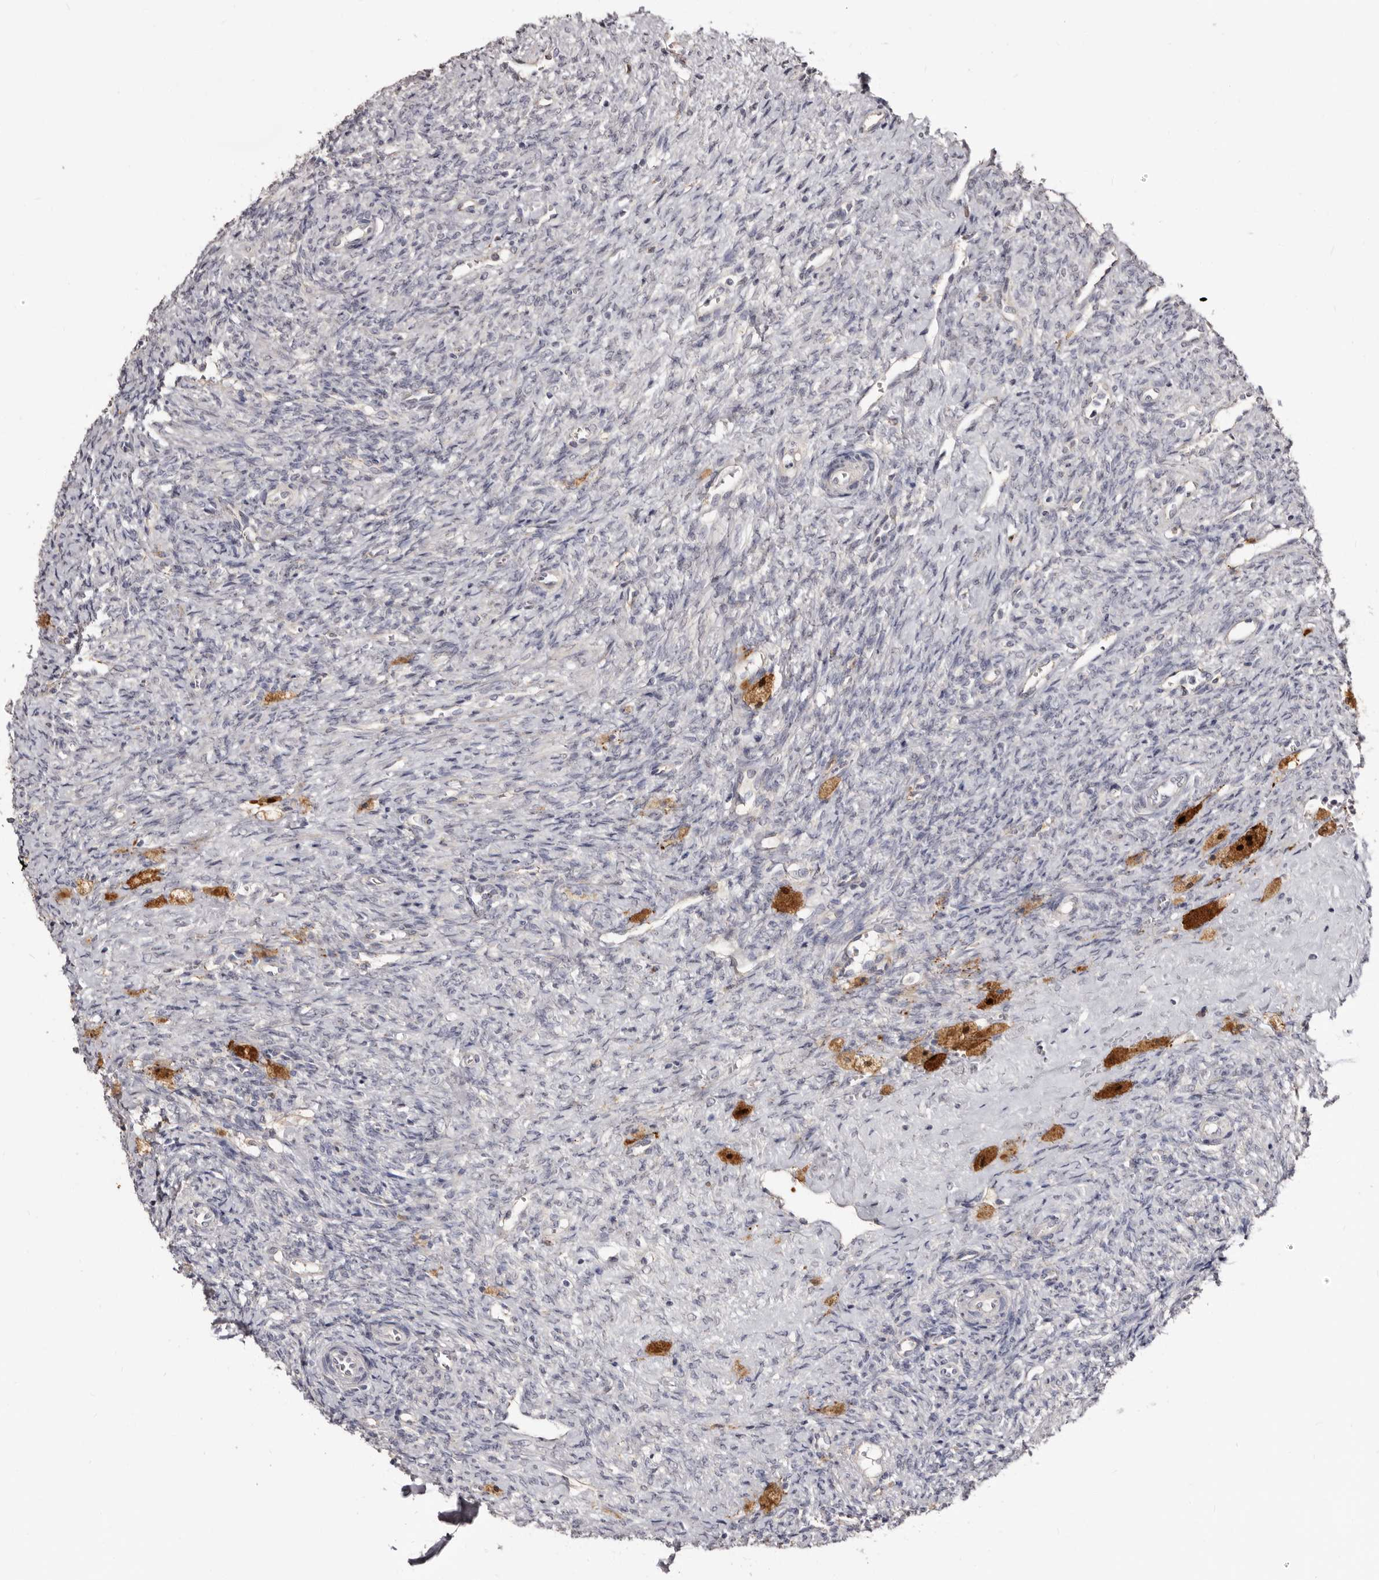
{"staining": {"intensity": "moderate", "quantity": ">75%", "location": "cytoplasmic/membranous"}, "tissue": "ovary", "cell_type": "Follicle cells", "image_type": "normal", "snomed": [{"axis": "morphology", "description": "Normal tissue, NOS"}, {"axis": "topography", "description": "Ovary"}], "caption": "Protein staining by immunohistochemistry demonstrates moderate cytoplasmic/membranous staining in approximately >75% of follicle cells in normal ovary.", "gene": "PTAFR", "patient": {"sex": "female", "age": 41}}